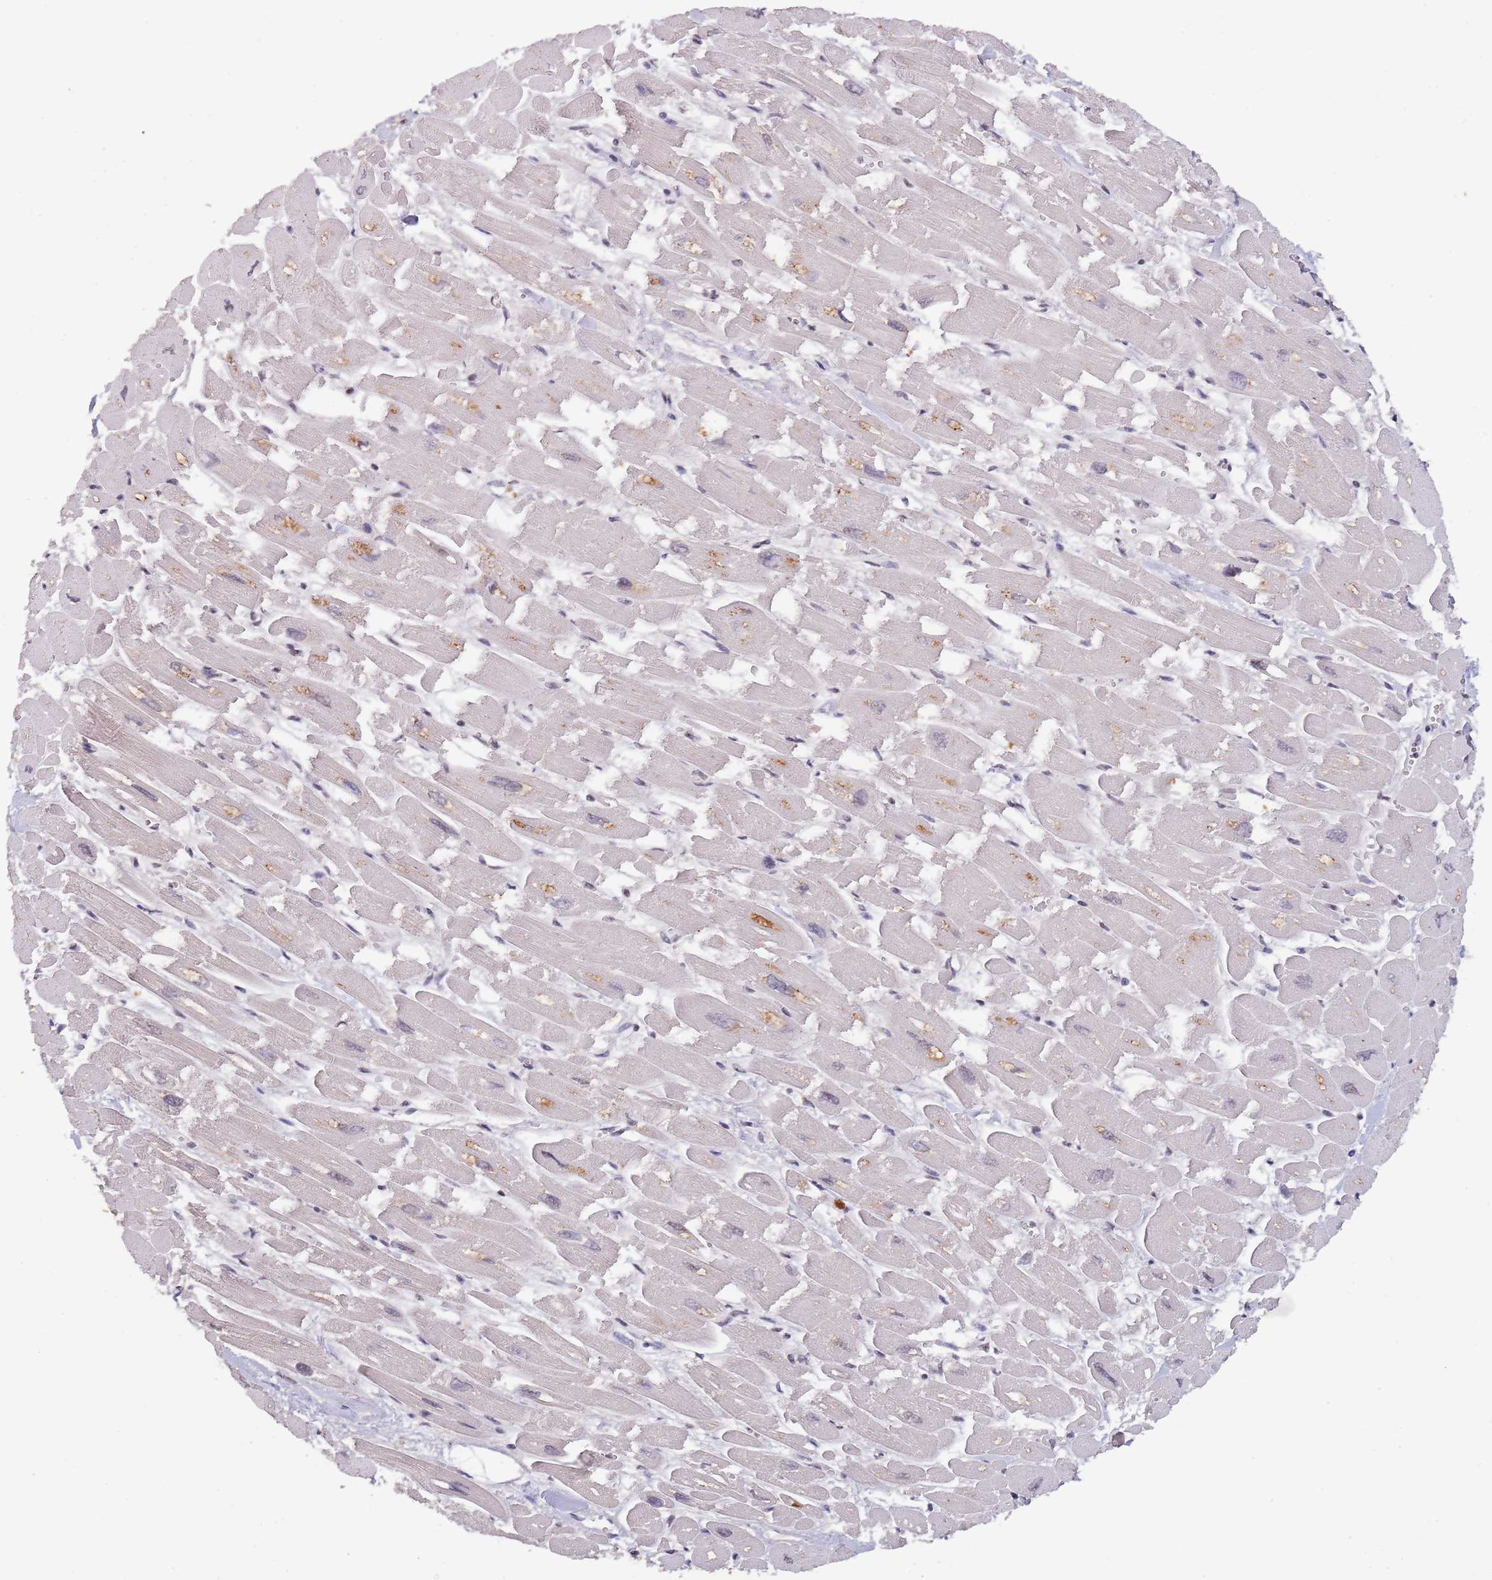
{"staining": {"intensity": "negative", "quantity": "none", "location": "none"}, "tissue": "heart muscle", "cell_type": "Cardiomyocytes", "image_type": "normal", "snomed": [{"axis": "morphology", "description": "Normal tissue, NOS"}, {"axis": "topography", "description": "Heart"}], "caption": "Immunohistochemistry (IHC) photomicrograph of normal human heart muscle stained for a protein (brown), which displays no expression in cardiomyocytes.", "gene": "CIZ1", "patient": {"sex": "male", "age": 54}}